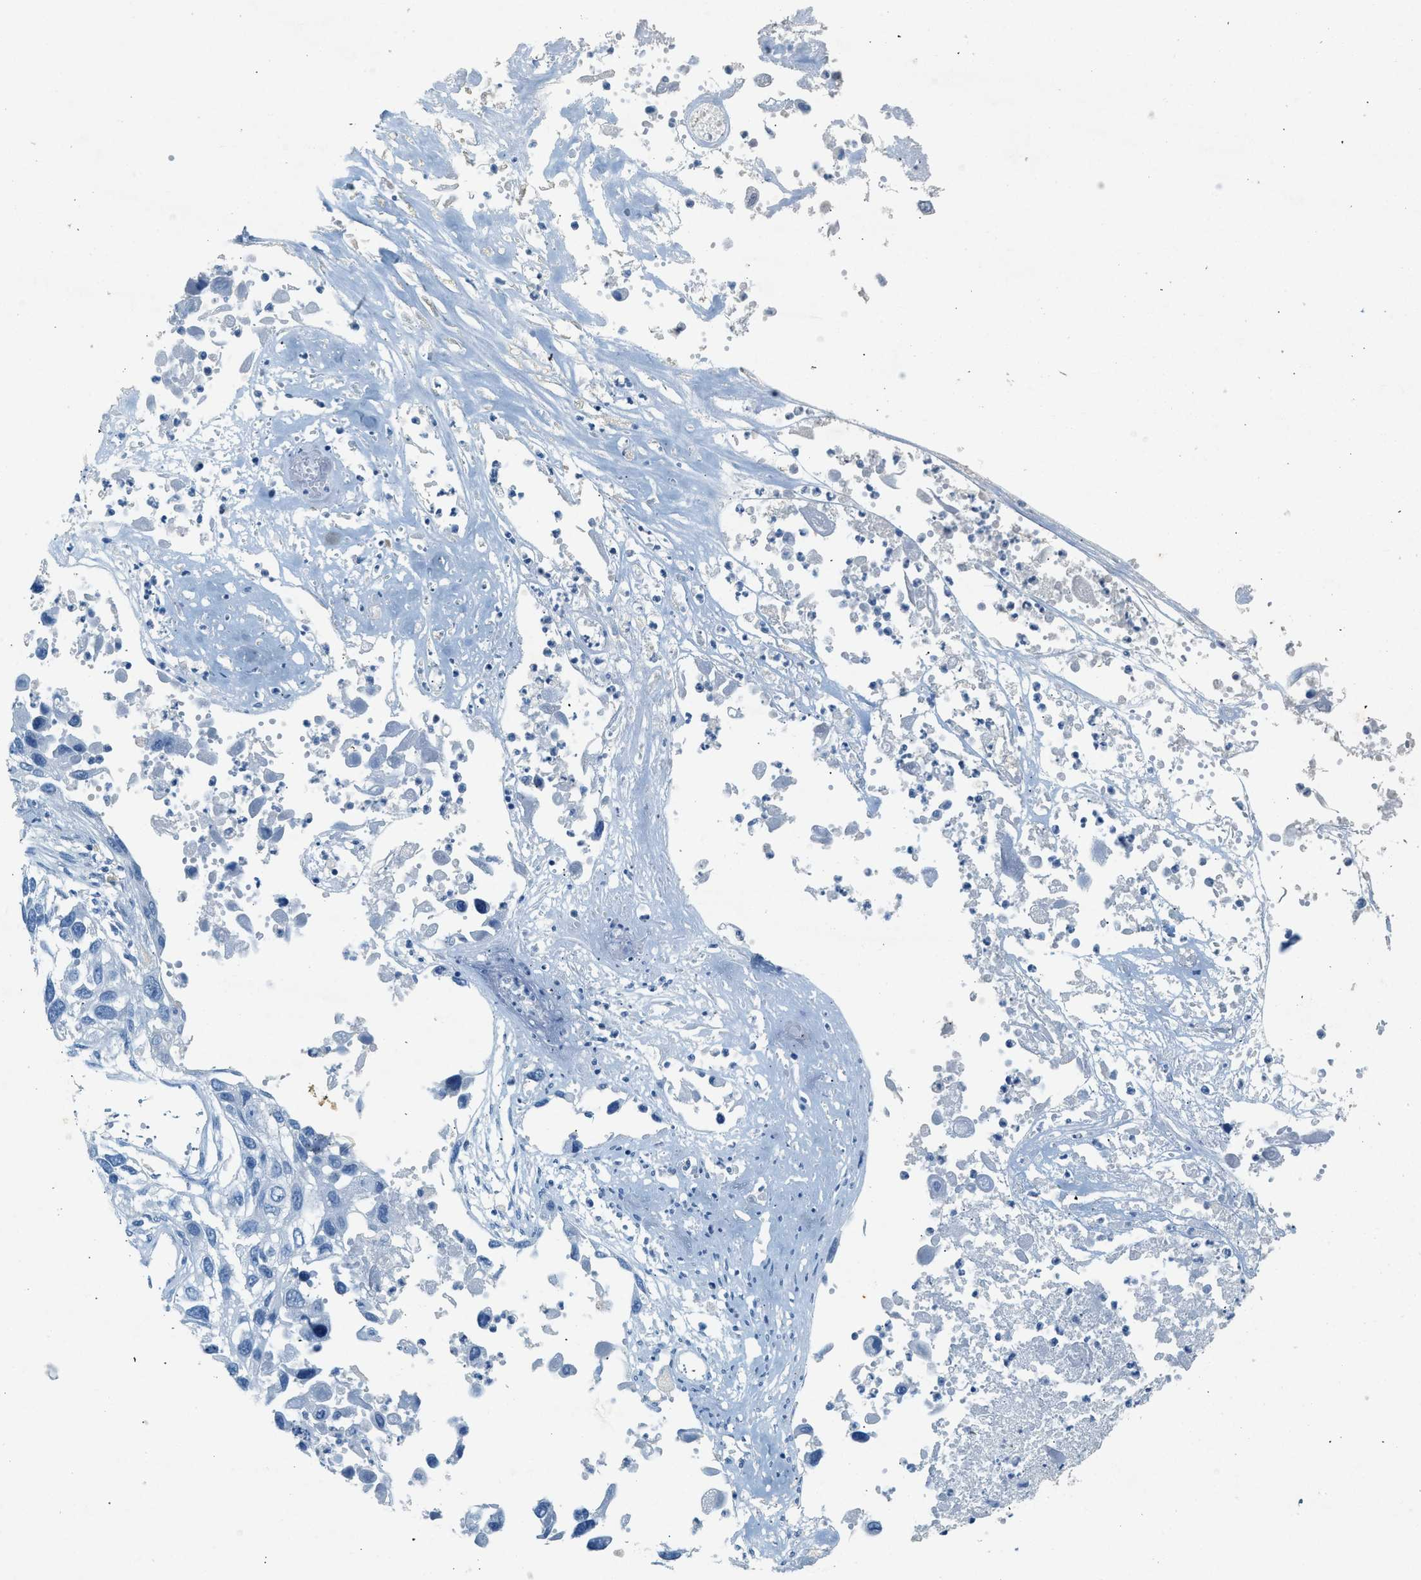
{"staining": {"intensity": "negative", "quantity": "none", "location": "none"}, "tissue": "lung cancer", "cell_type": "Tumor cells", "image_type": "cancer", "snomed": [{"axis": "morphology", "description": "Squamous cell carcinoma, NOS"}, {"axis": "topography", "description": "Lung"}], "caption": "The micrograph reveals no significant positivity in tumor cells of lung cancer.", "gene": "HHATL", "patient": {"sex": "male", "age": 71}}